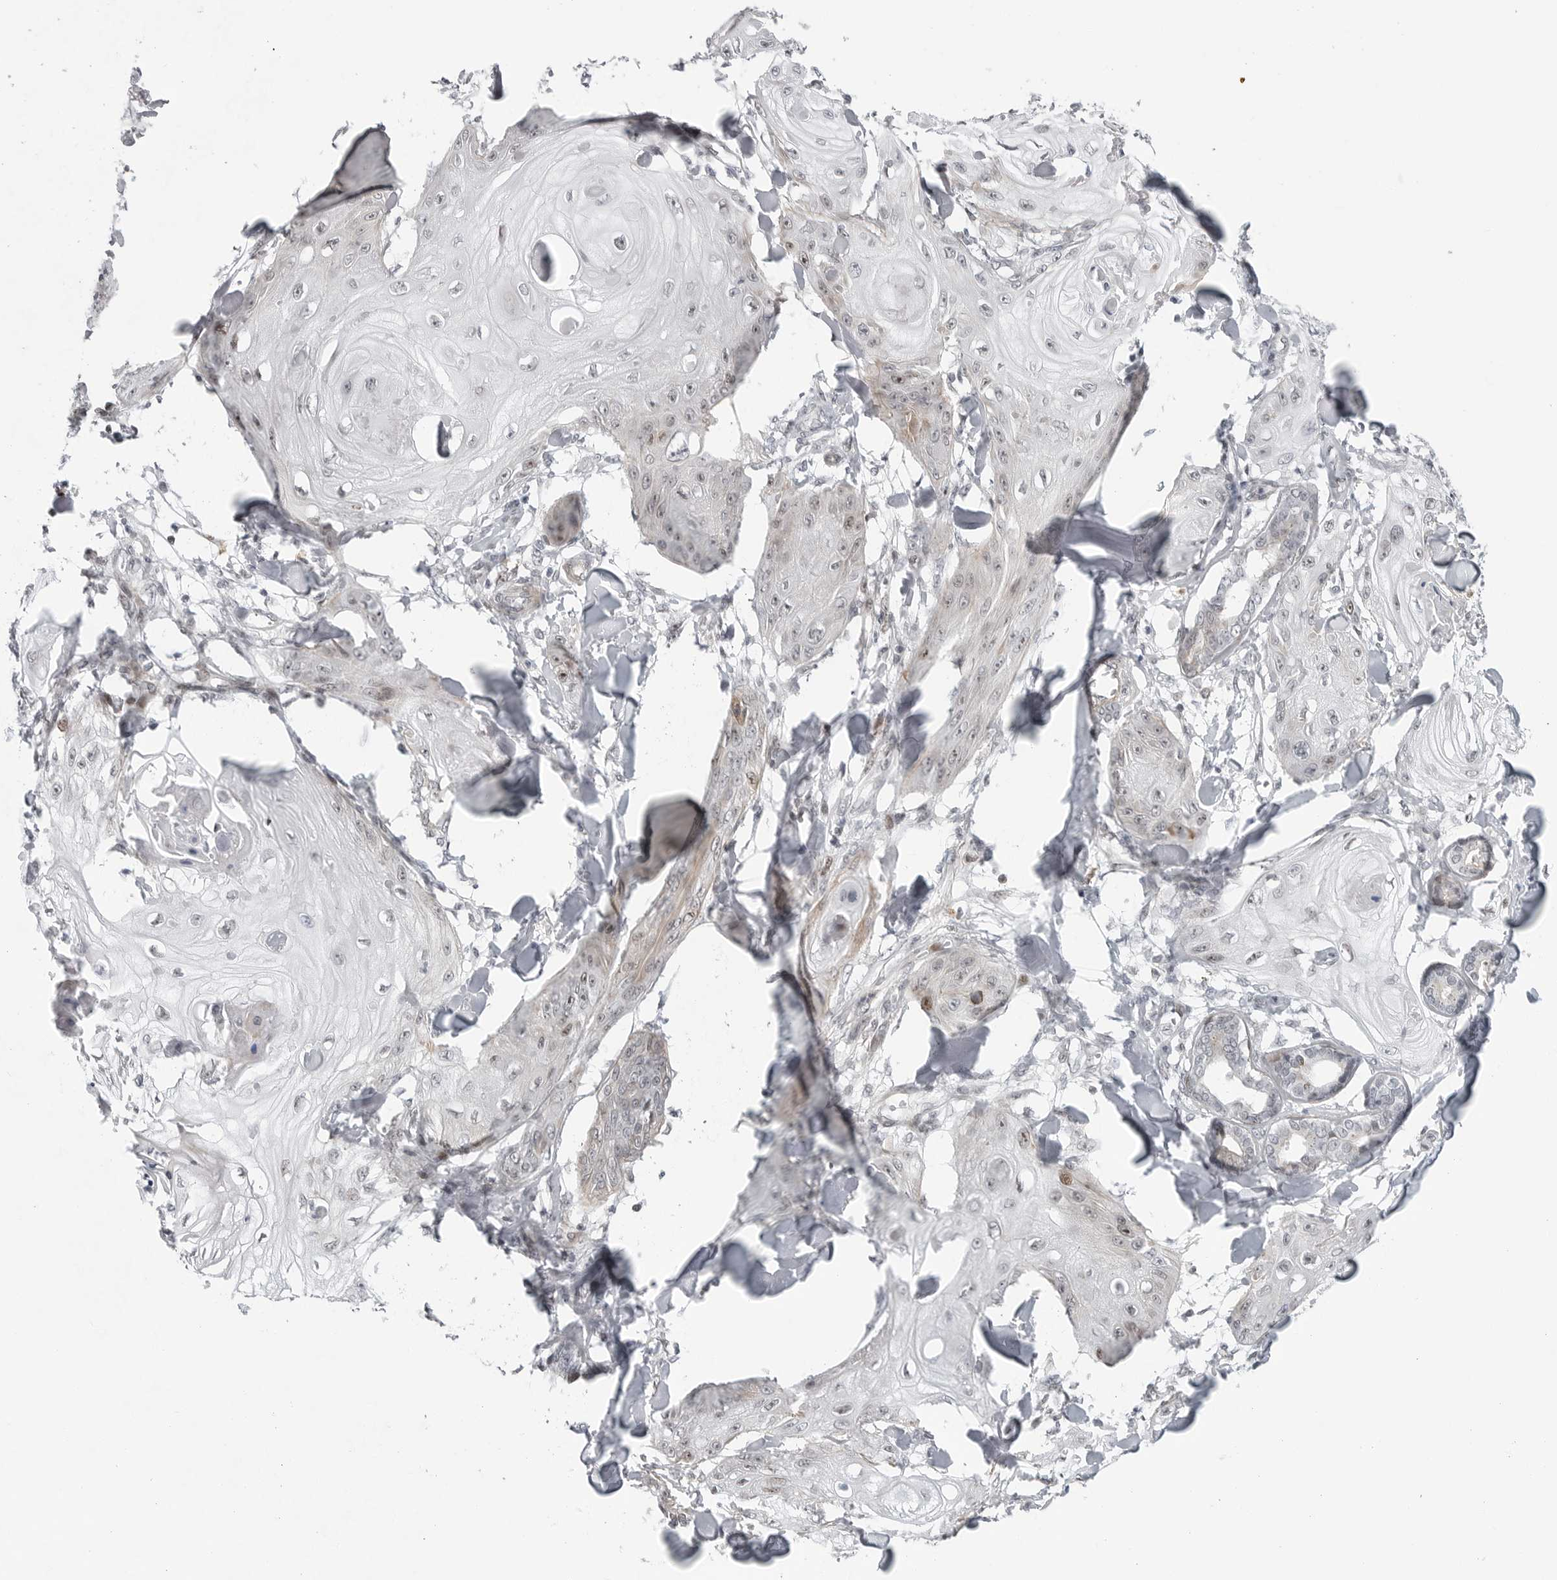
{"staining": {"intensity": "weak", "quantity": "<25%", "location": "cytoplasmic/membranous,nuclear"}, "tissue": "skin cancer", "cell_type": "Tumor cells", "image_type": "cancer", "snomed": [{"axis": "morphology", "description": "Squamous cell carcinoma, NOS"}, {"axis": "topography", "description": "Skin"}], "caption": "High power microscopy micrograph of an immunohistochemistry photomicrograph of squamous cell carcinoma (skin), revealing no significant expression in tumor cells.", "gene": "FAM135B", "patient": {"sex": "male", "age": 74}}